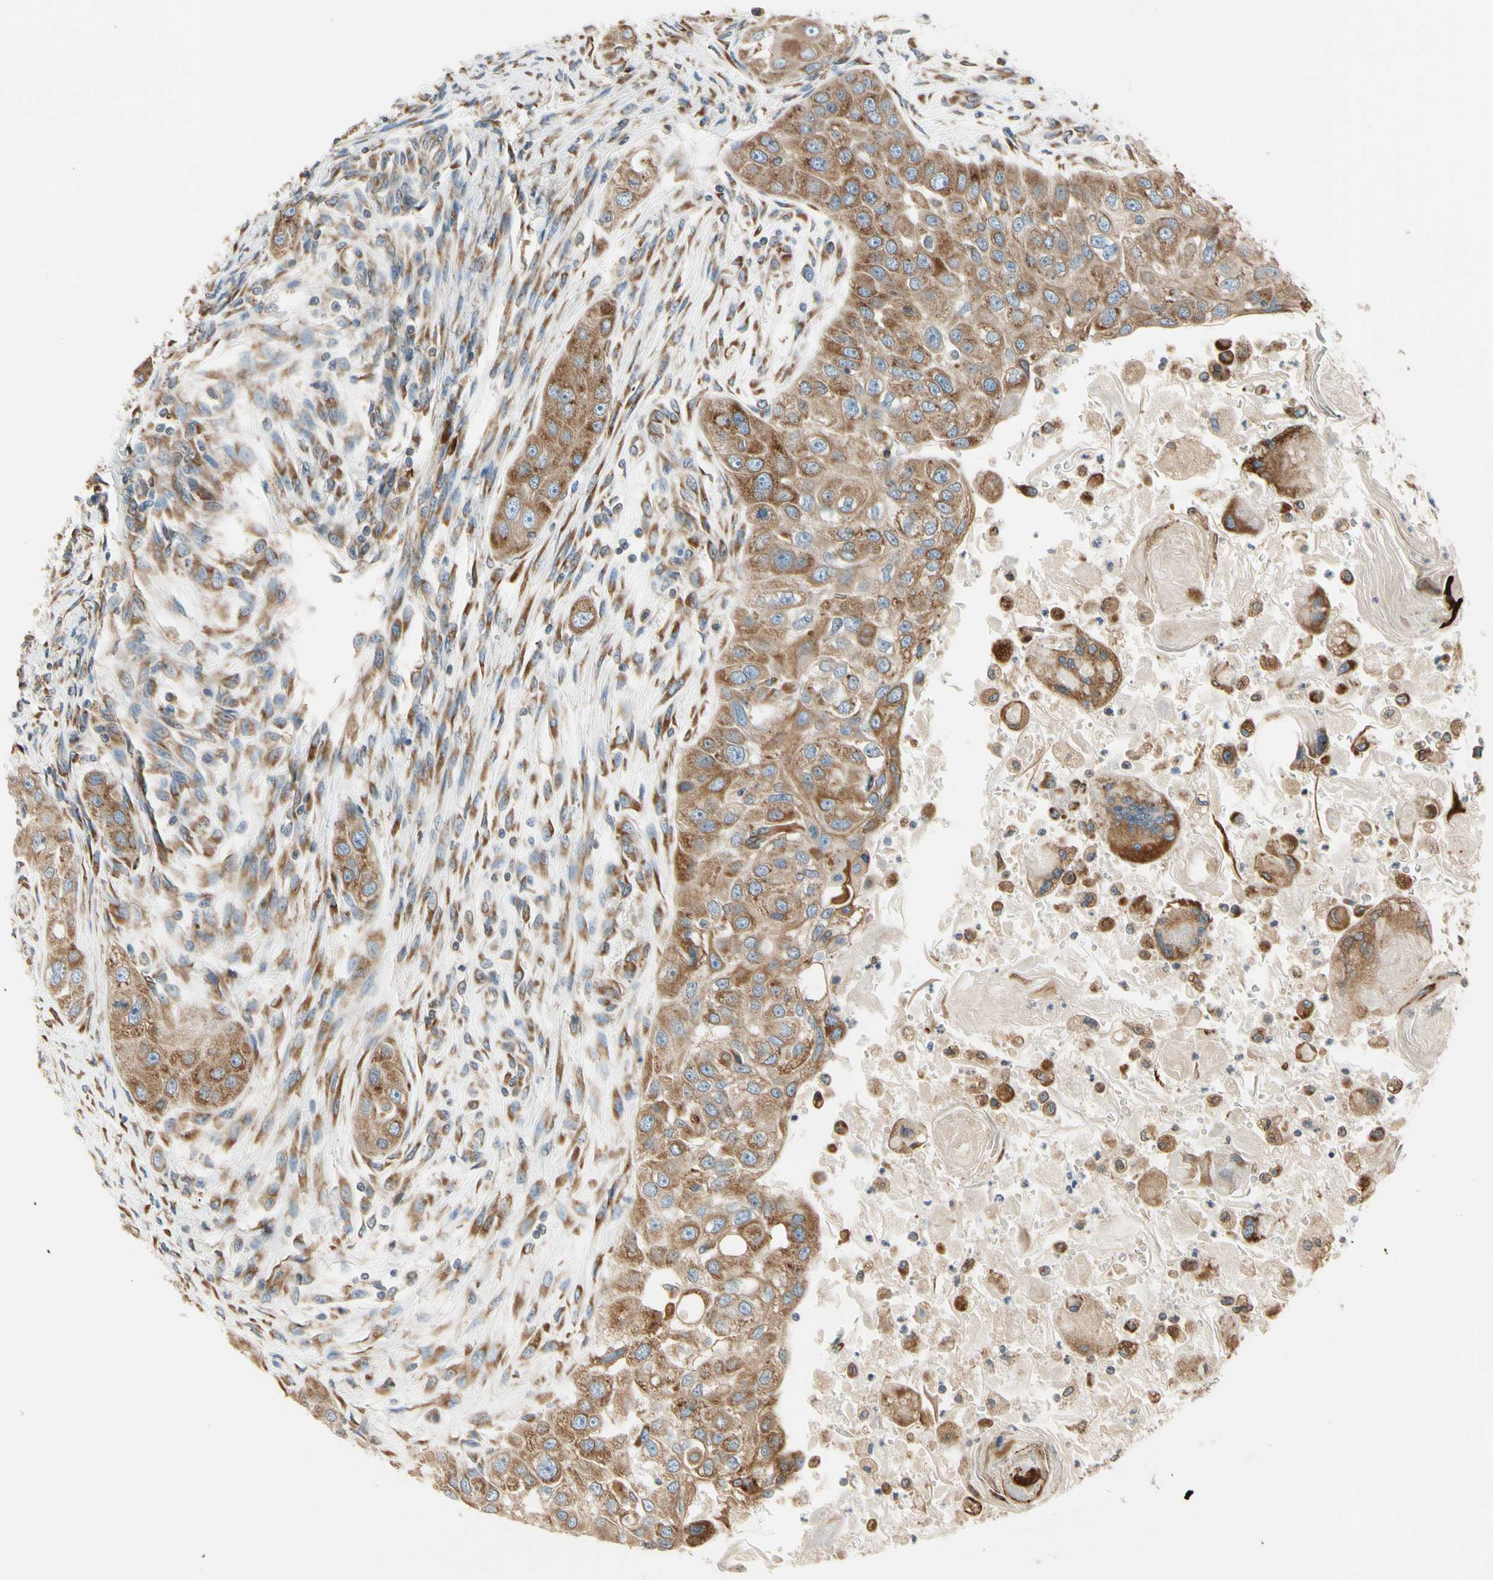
{"staining": {"intensity": "moderate", "quantity": ">75%", "location": "cytoplasmic/membranous"}, "tissue": "head and neck cancer", "cell_type": "Tumor cells", "image_type": "cancer", "snomed": [{"axis": "morphology", "description": "Normal tissue, NOS"}, {"axis": "morphology", "description": "Squamous cell carcinoma, NOS"}, {"axis": "topography", "description": "Skeletal muscle"}, {"axis": "topography", "description": "Head-Neck"}], "caption": "High-power microscopy captured an immunohistochemistry image of head and neck squamous cell carcinoma, revealing moderate cytoplasmic/membranous staining in about >75% of tumor cells.", "gene": "RPN2", "patient": {"sex": "male", "age": 51}}